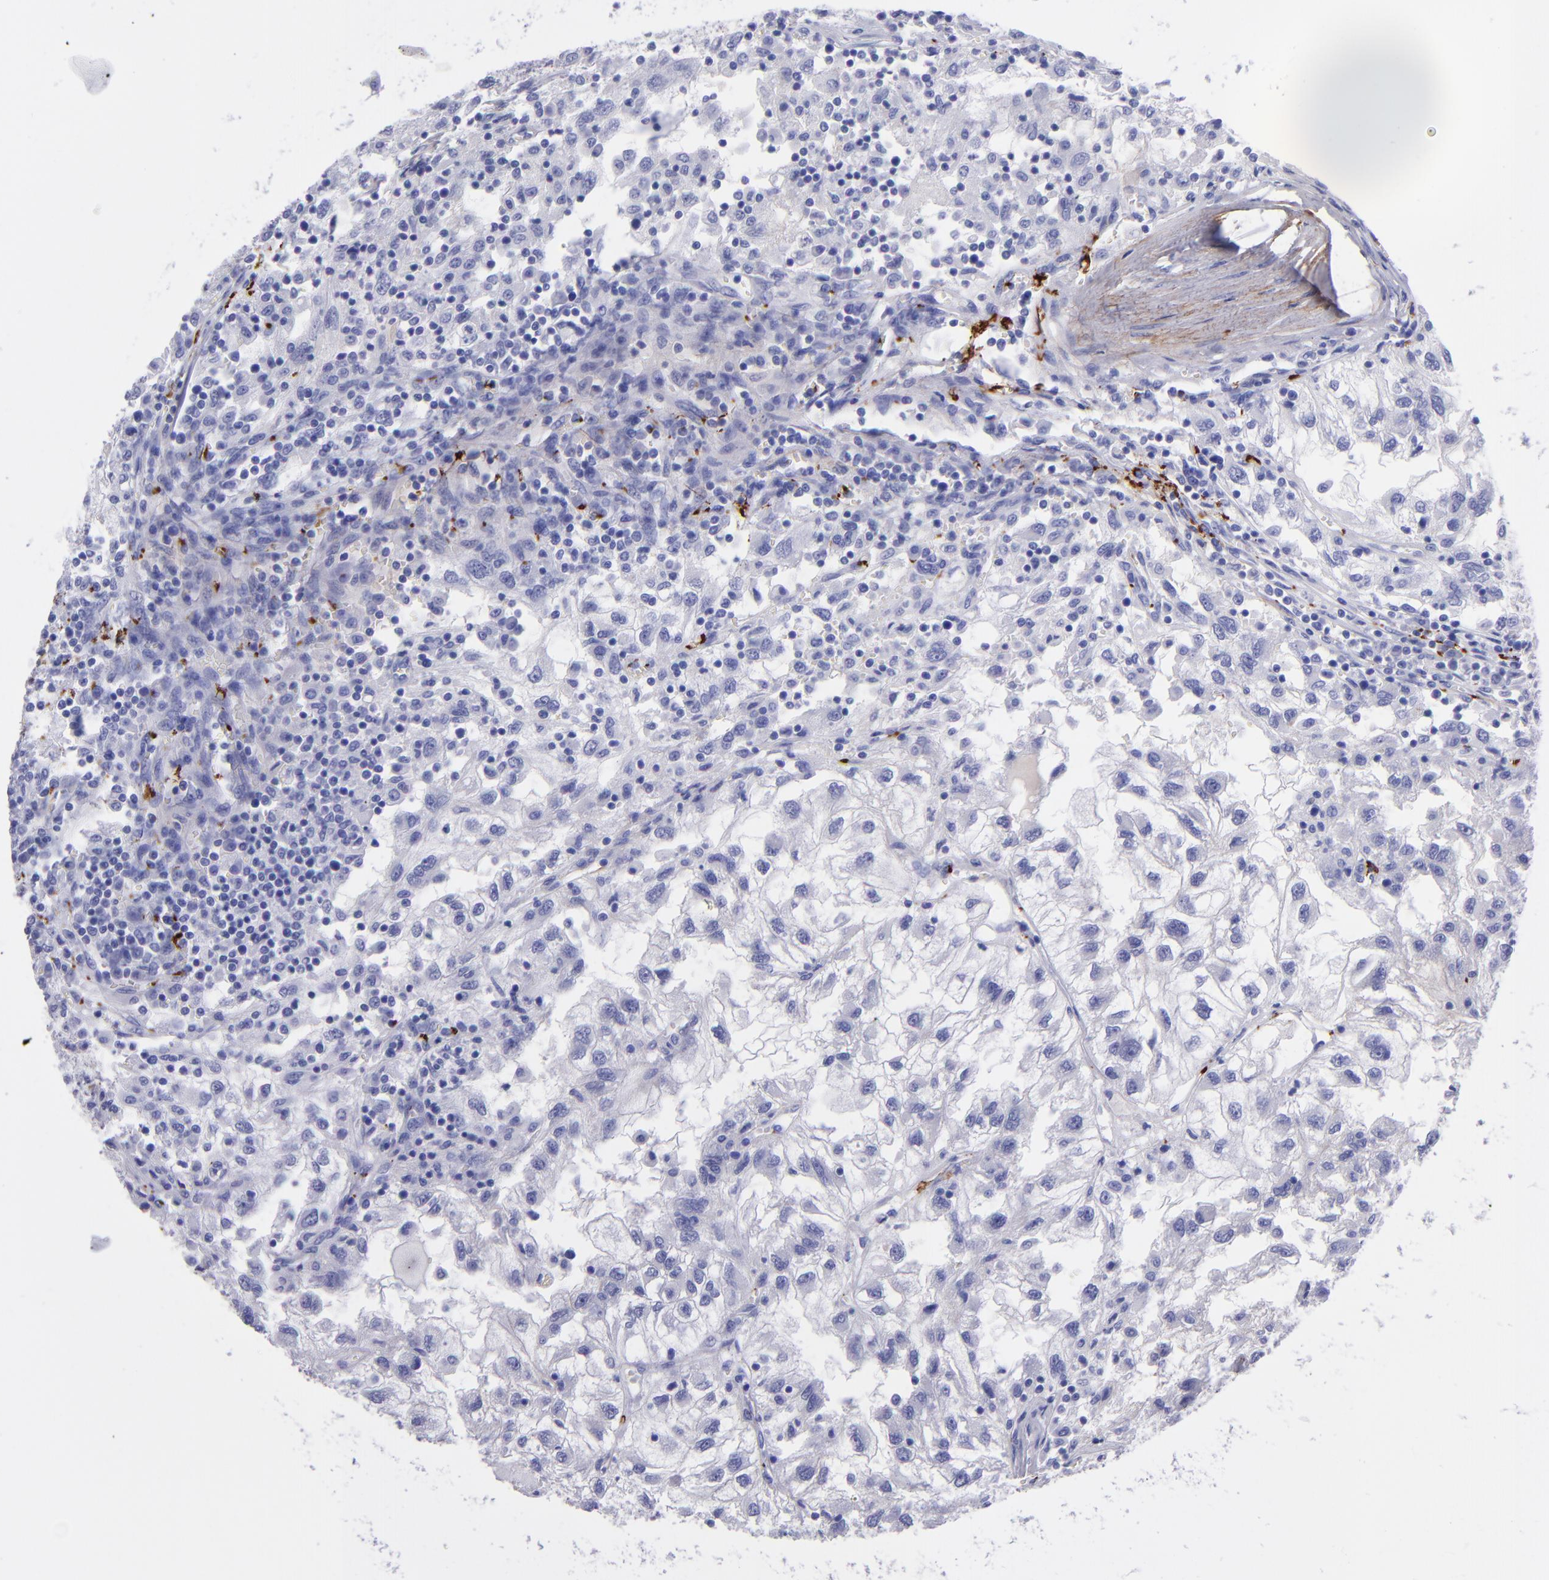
{"staining": {"intensity": "negative", "quantity": "none", "location": "none"}, "tissue": "renal cancer", "cell_type": "Tumor cells", "image_type": "cancer", "snomed": [{"axis": "morphology", "description": "Normal tissue, NOS"}, {"axis": "morphology", "description": "Adenocarcinoma, NOS"}, {"axis": "topography", "description": "Kidney"}], "caption": "Immunohistochemistry histopathology image of neoplastic tissue: human renal cancer stained with DAB displays no significant protein staining in tumor cells.", "gene": "EFCAB13", "patient": {"sex": "male", "age": 71}}